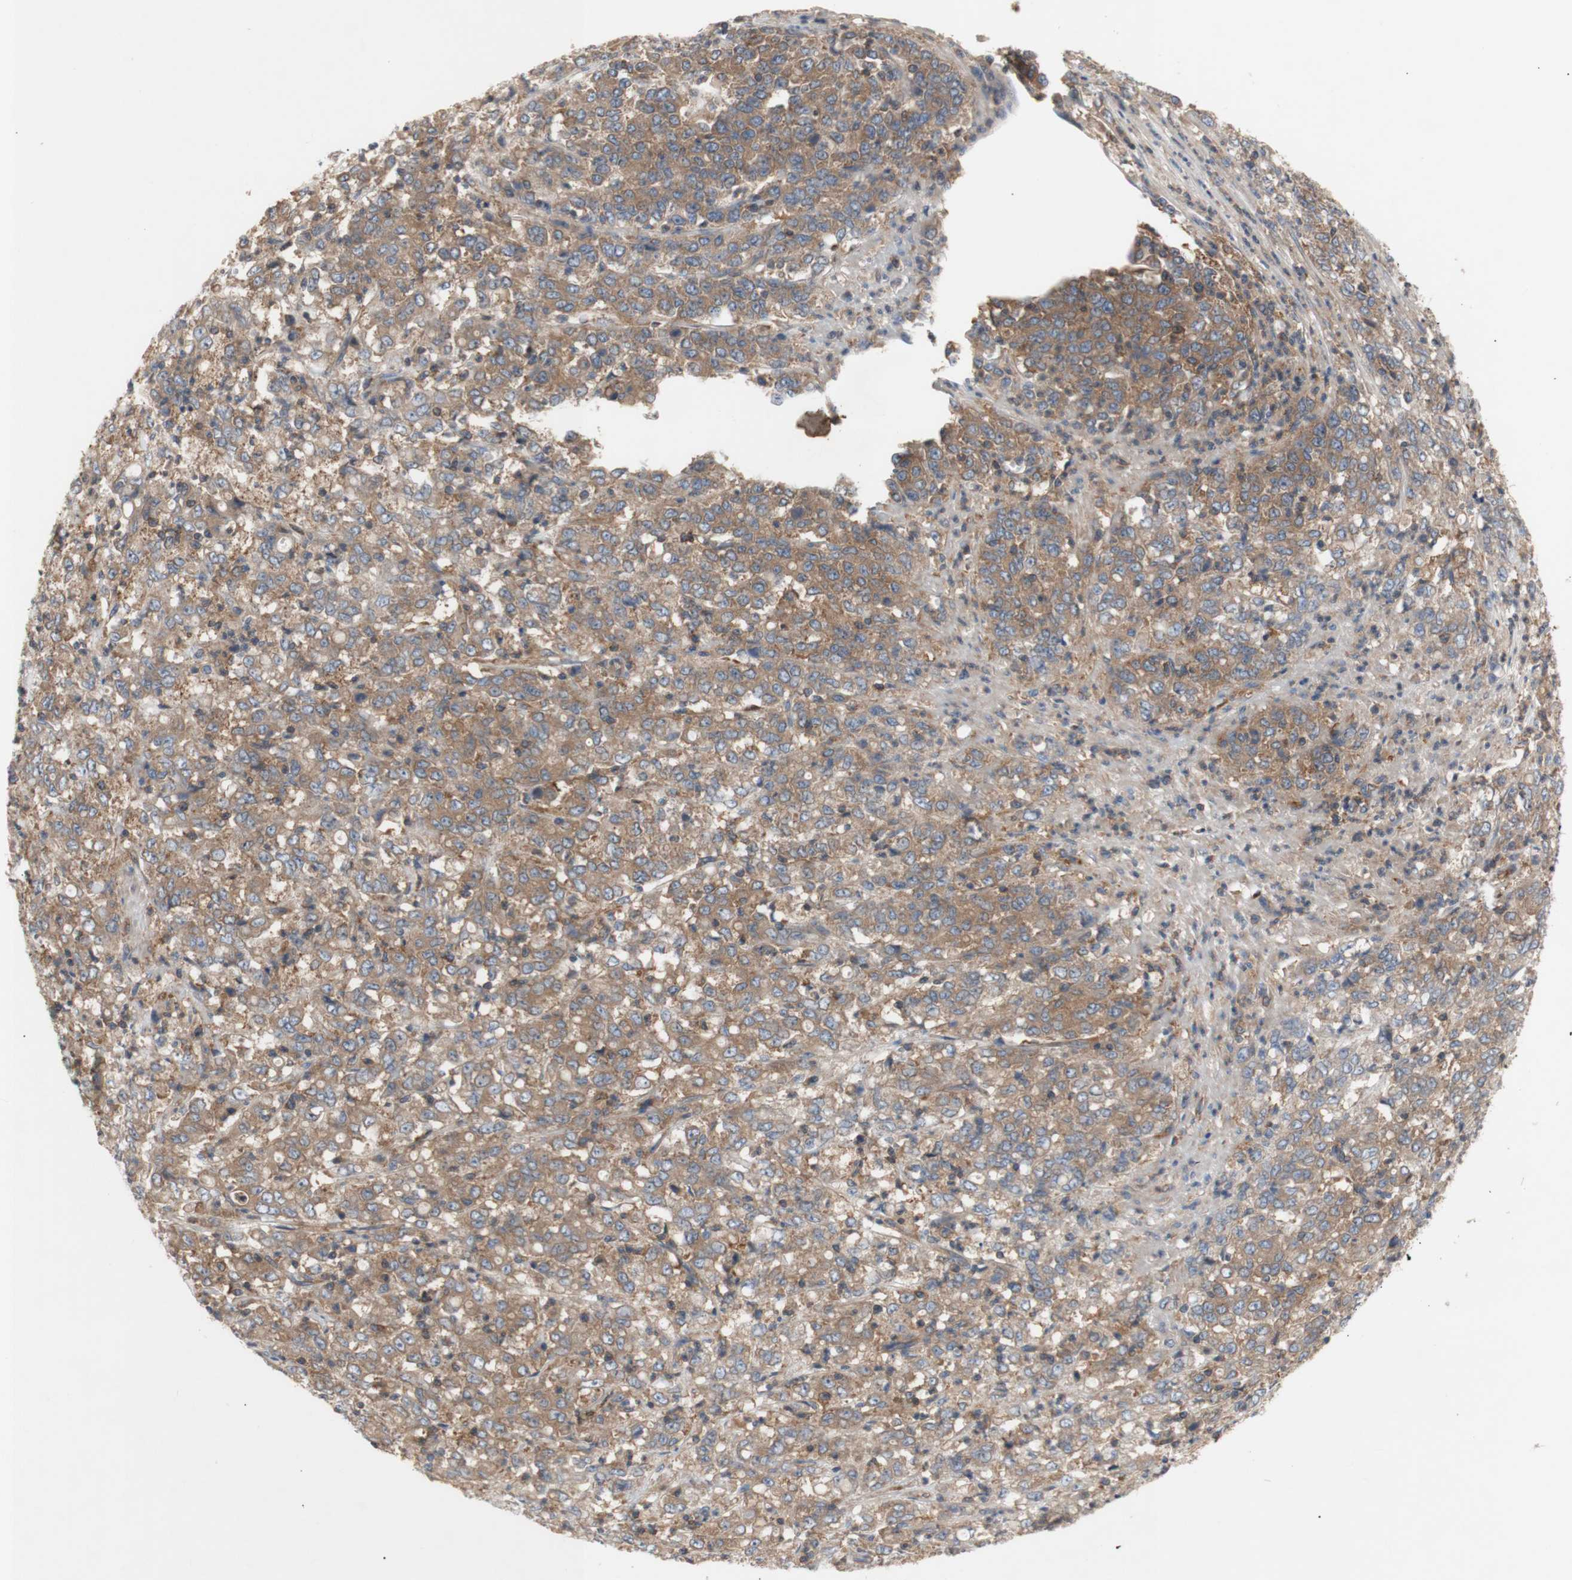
{"staining": {"intensity": "moderate", "quantity": ">75%", "location": "cytoplasmic/membranous"}, "tissue": "stomach cancer", "cell_type": "Tumor cells", "image_type": "cancer", "snomed": [{"axis": "morphology", "description": "Adenocarcinoma, NOS"}, {"axis": "topography", "description": "Stomach, lower"}], "caption": "An IHC photomicrograph of neoplastic tissue is shown. Protein staining in brown highlights moderate cytoplasmic/membranous positivity in stomach cancer (adenocarcinoma) within tumor cells.", "gene": "IKBKG", "patient": {"sex": "female", "age": 71}}